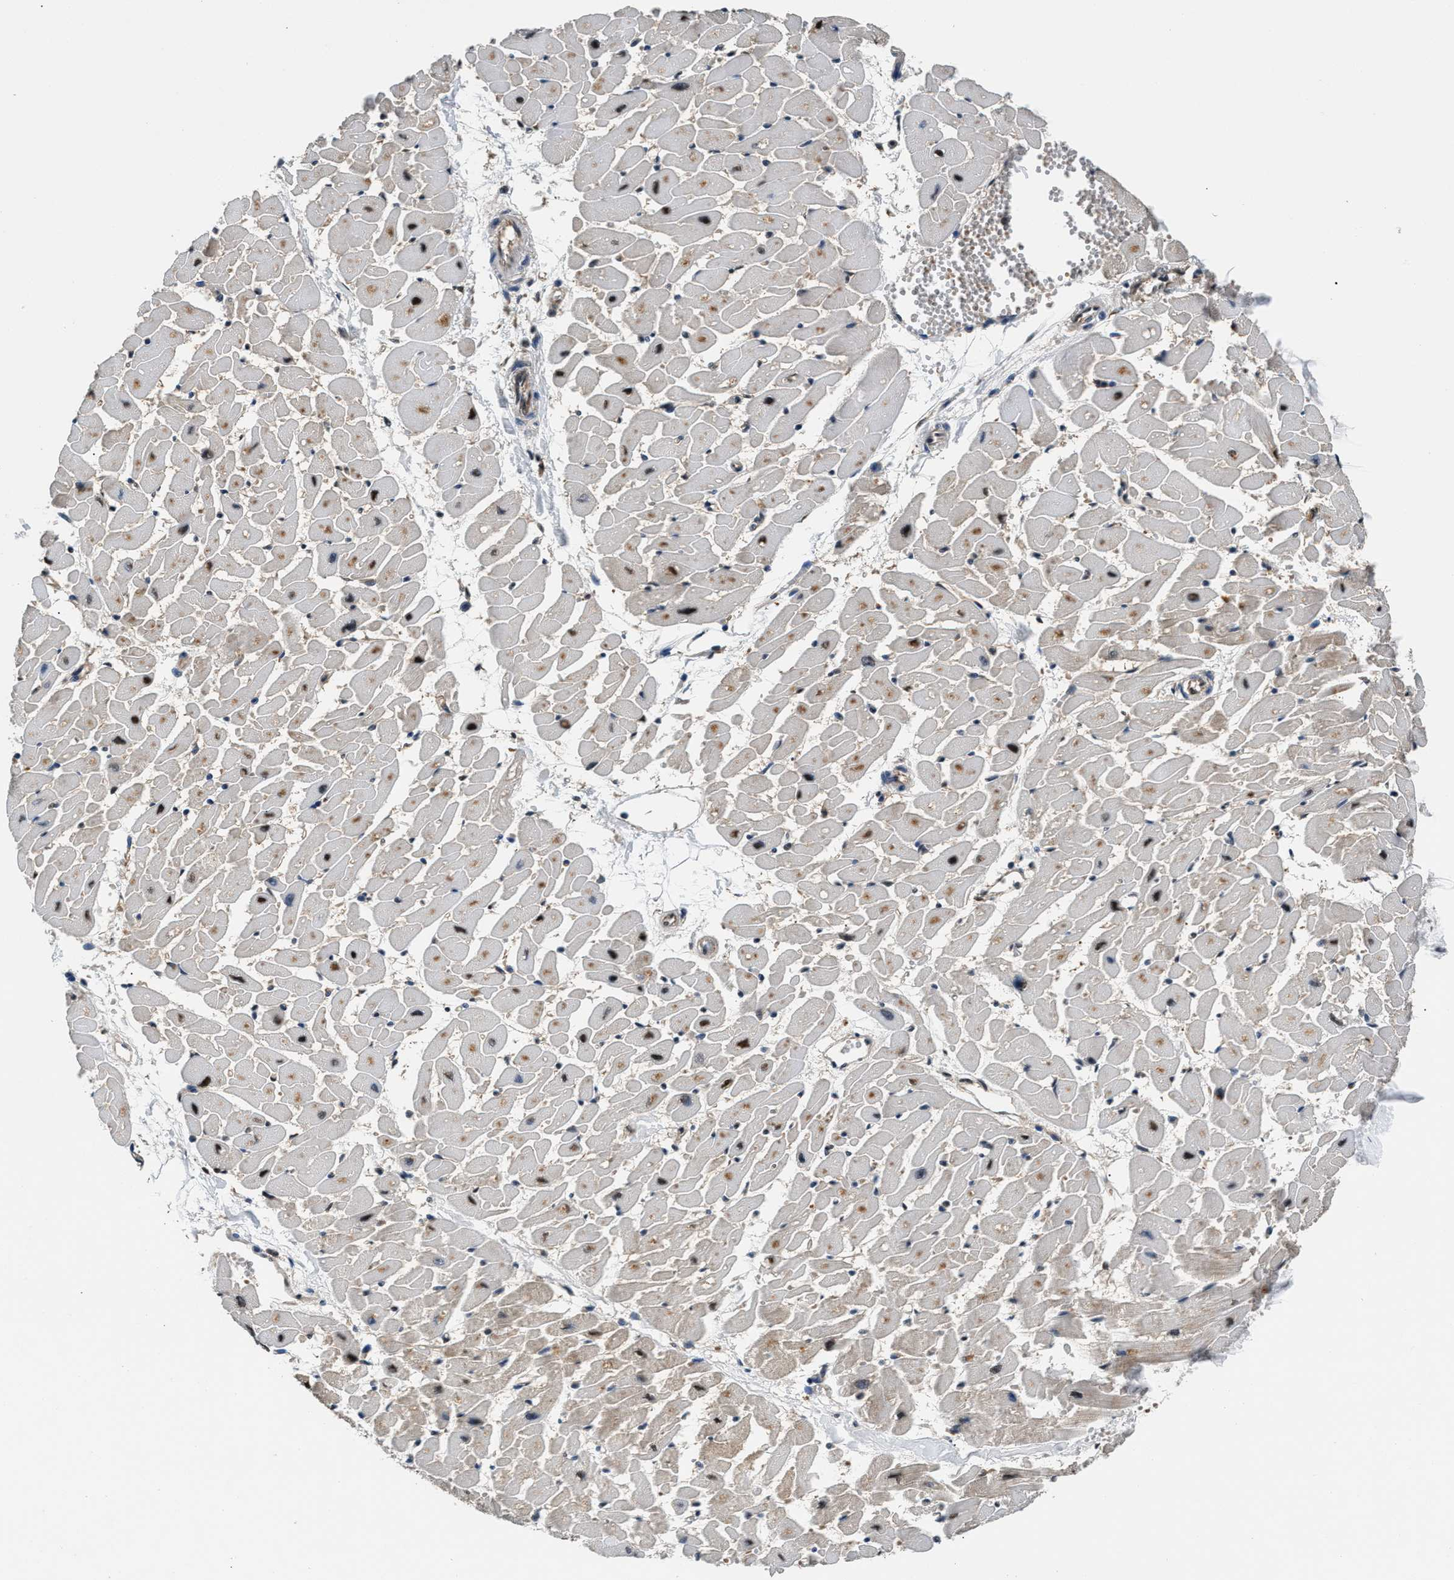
{"staining": {"intensity": "weak", "quantity": ">75%", "location": "cytoplasmic/membranous,nuclear"}, "tissue": "heart muscle", "cell_type": "Cardiomyocytes", "image_type": "normal", "snomed": [{"axis": "morphology", "description": "Normal tissue, NOS"}, {"axis": "topography", "description": "Heart"}], "caption": "Protein expression analysis of normal human heart muscle reveals weak cytoplasmic/membranous,nuclear expression in about >75% of cardiomyocytes.", "gene": "RBM33", "patient": {"sex": "female", "age": 19}}